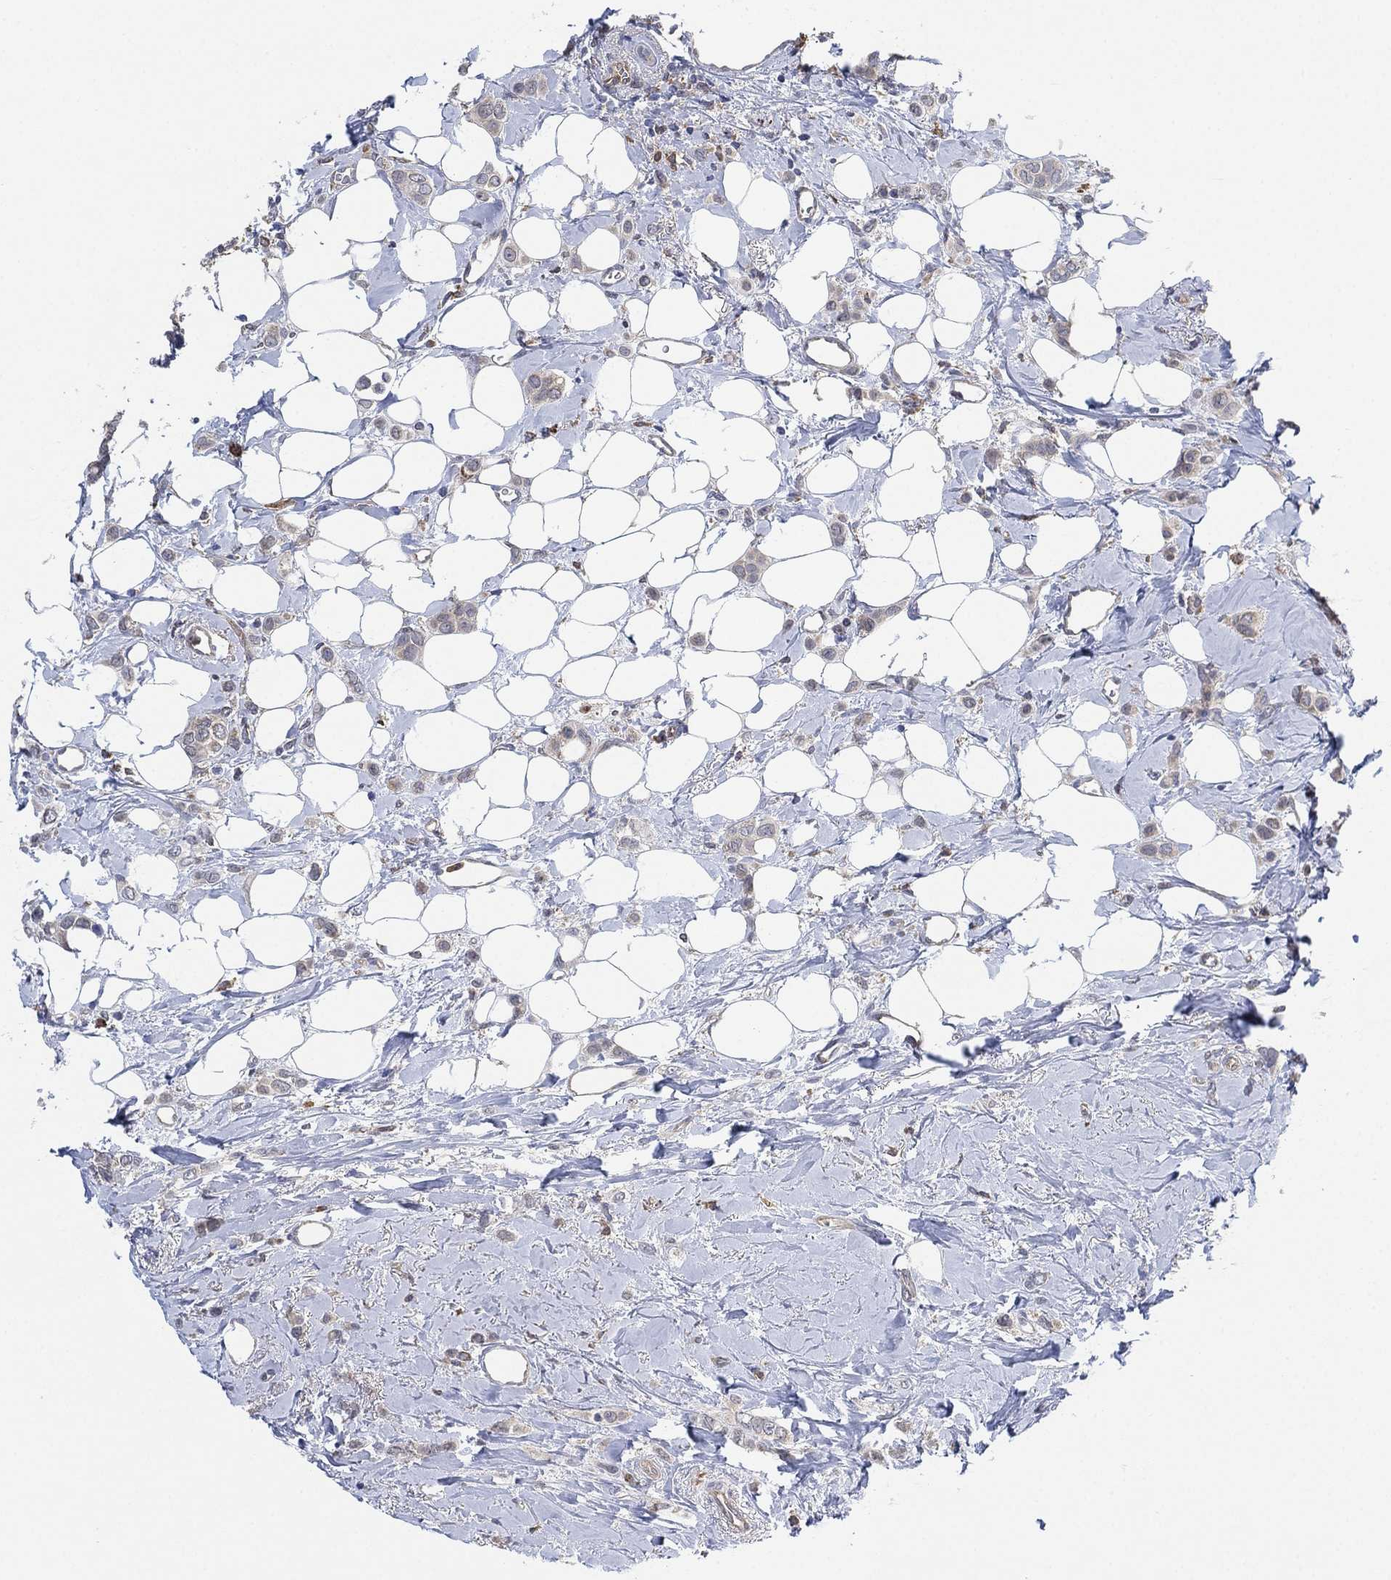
{"staining": {"intensity": "negative", "quantity": "none", "location": "none"}, "tissue": "breast cancer", "cell_type": "Tumor cells", "image_type": "cancer", "snomed": [{"axis": "morphology", "description": "Lobular carcinoma"}, {"axis": "topography", "description": "Breast"}], "caption": "Immunohistochemical staining of human breast cancer (lobular carcinoma) exhibits no significant staining in tumor cells. (Brightfield microscopy of DAB IHC at high magnification).", "gene": "FES", "patient": {"sex": "female", "age": 66}}